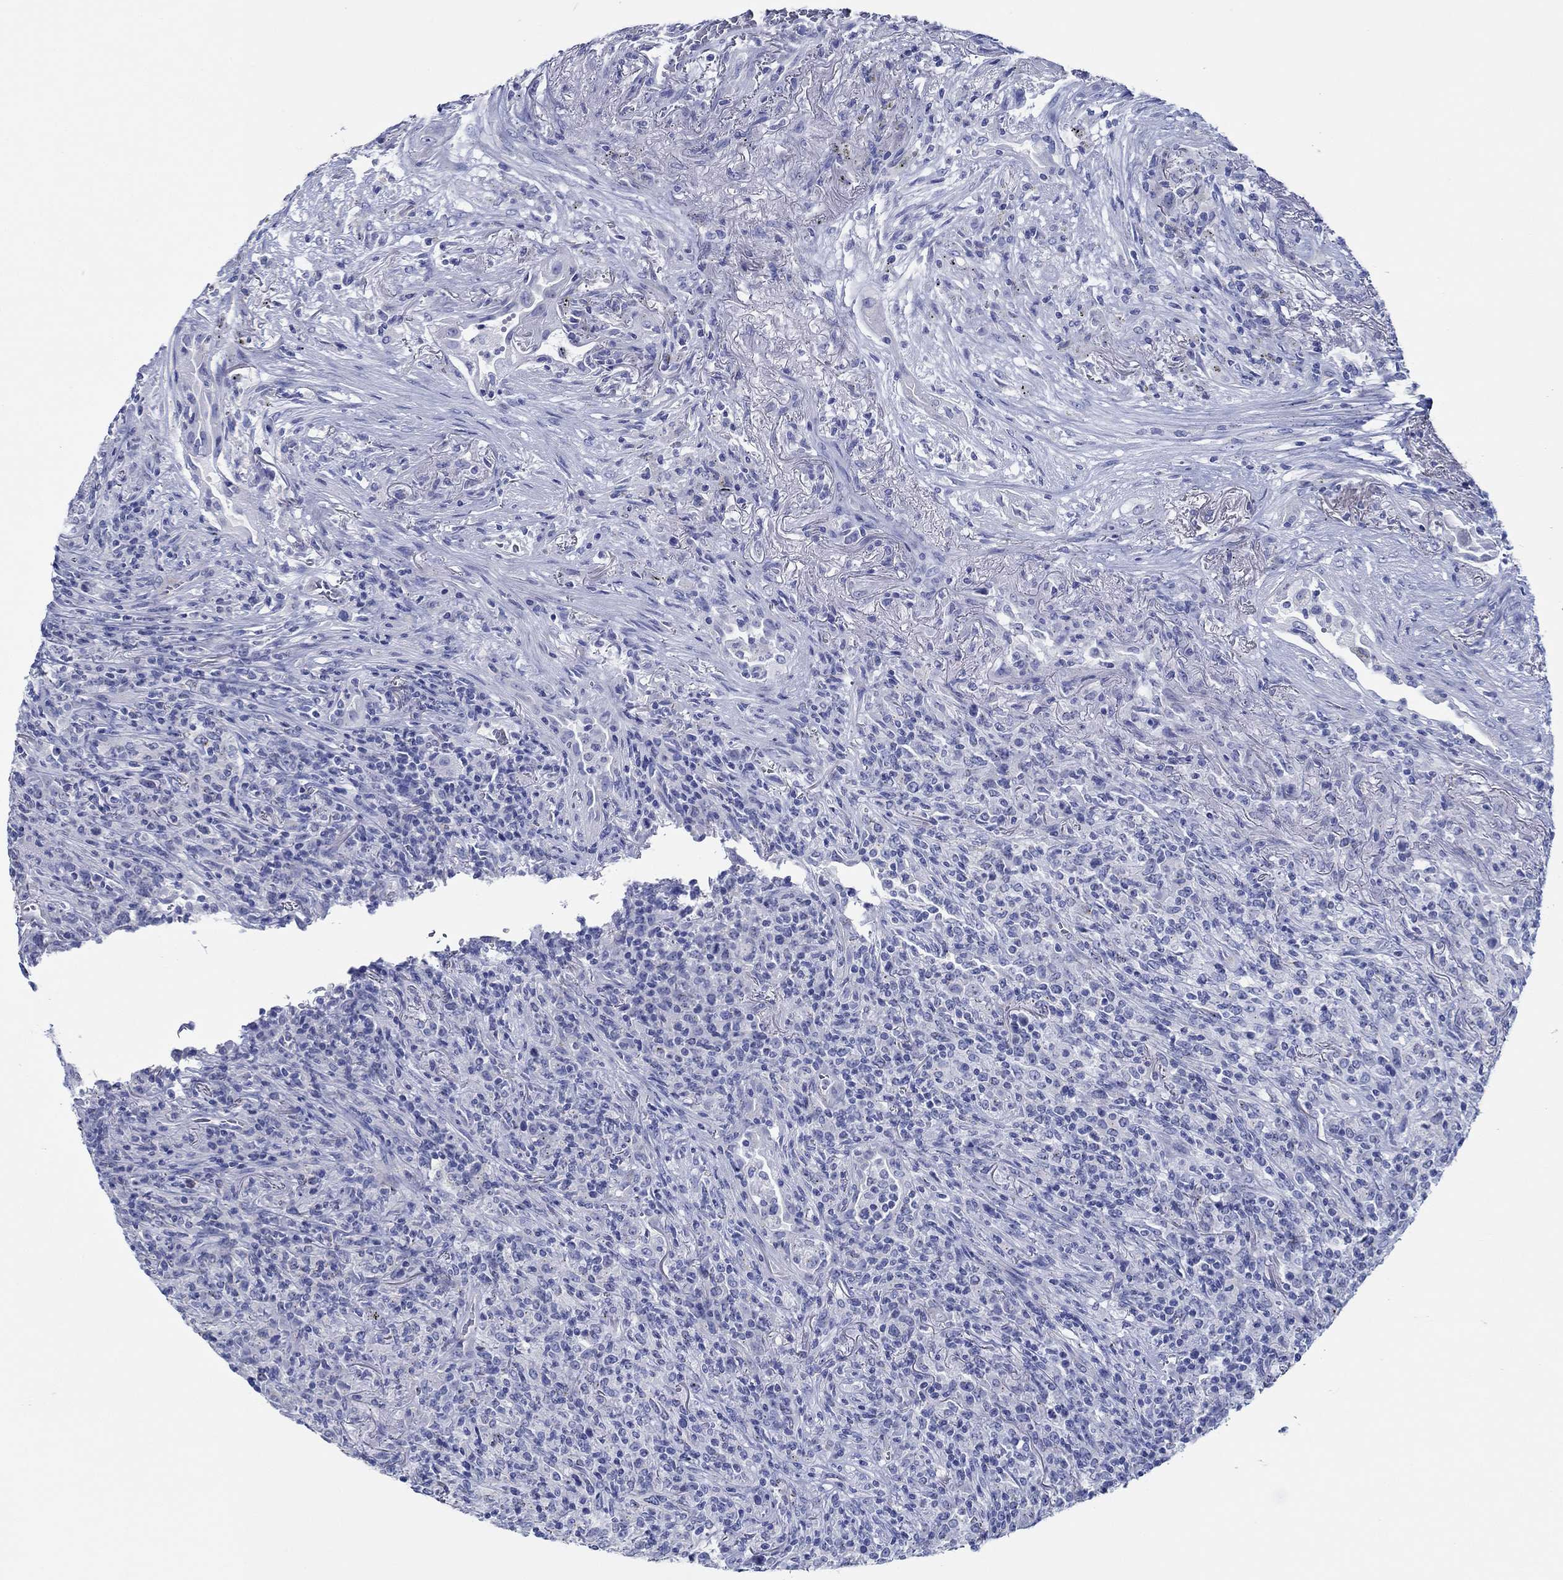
{"staining": {"intensity": "negative", "quantity": "none", "location": "none"}, "tissue": "lymphoma", "cell_type": "Tumor cells", "image_type": "cancer", "snomed": [{"axis": "morphology", "description": "Malignant lymphoma, non-Hodgkin's type, High grade"}, {"axis": "topography", "description": "Lung"}], "caption": "This is an immunohistochemistry histopathology image of lymphoma. There is no positivity in tumor cells.", "gene": "IGFBP6", "patient": {"sex": "male", "age": 79}}